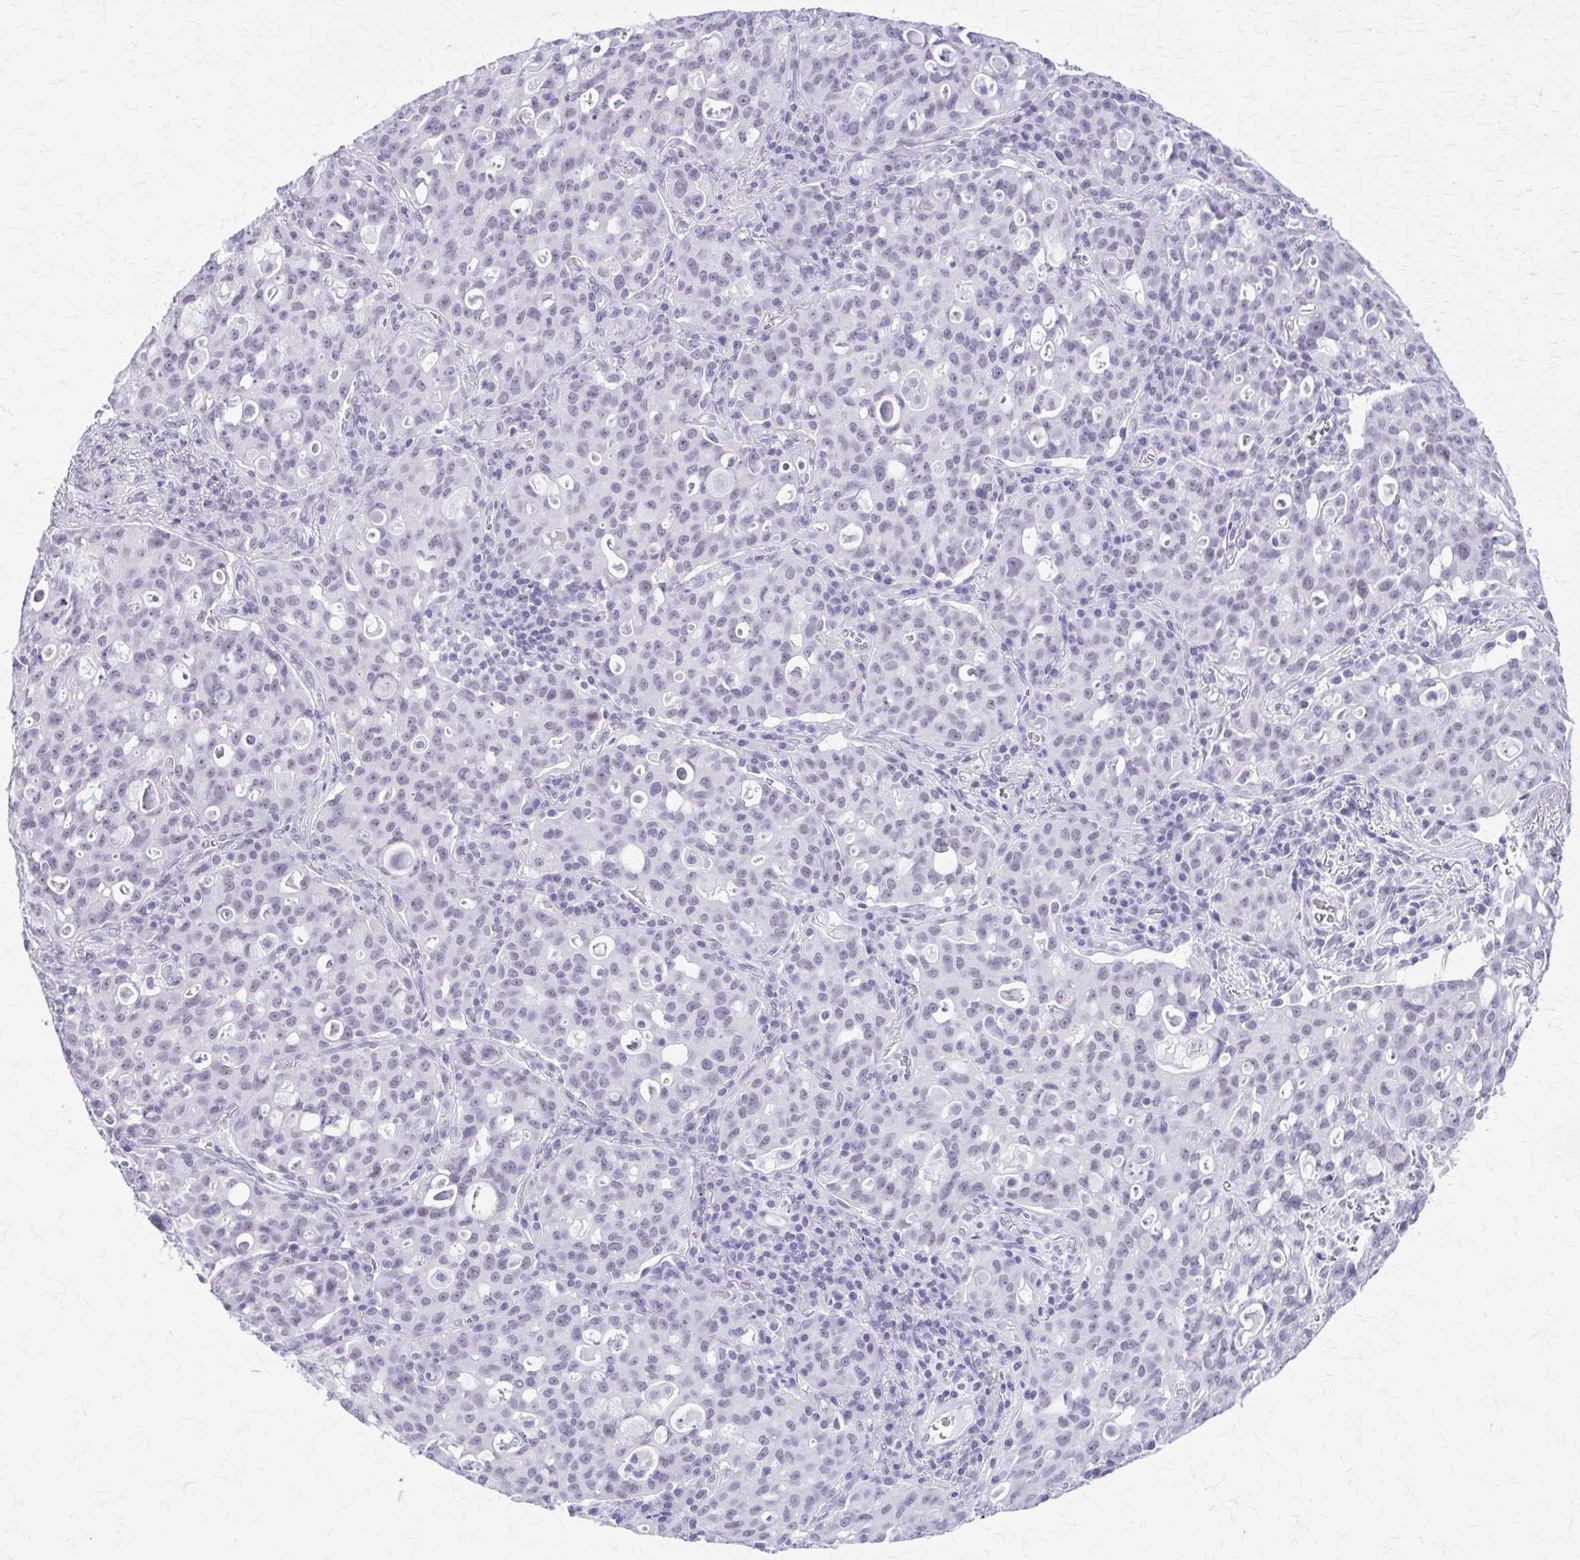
{"staining": {"intensity": "negative", "quantity": "none", "location": "none"}, "tissue": "lung cancer", "cell_type": "Tumor cells", "image_type": "cancer", "snomed": [{"axis": "morphology", "description": "Adenocarcinoma, NOS"}, {"axis": "topography", "description": "Lung"}], "caption": "An immunohistochemistry (IHC) histopathology image of lung cancer is shown. There is no staining in tumor cells of lung cancer.", "gene": "GAD1", "patient": {"sex": "female", "age": 44}}